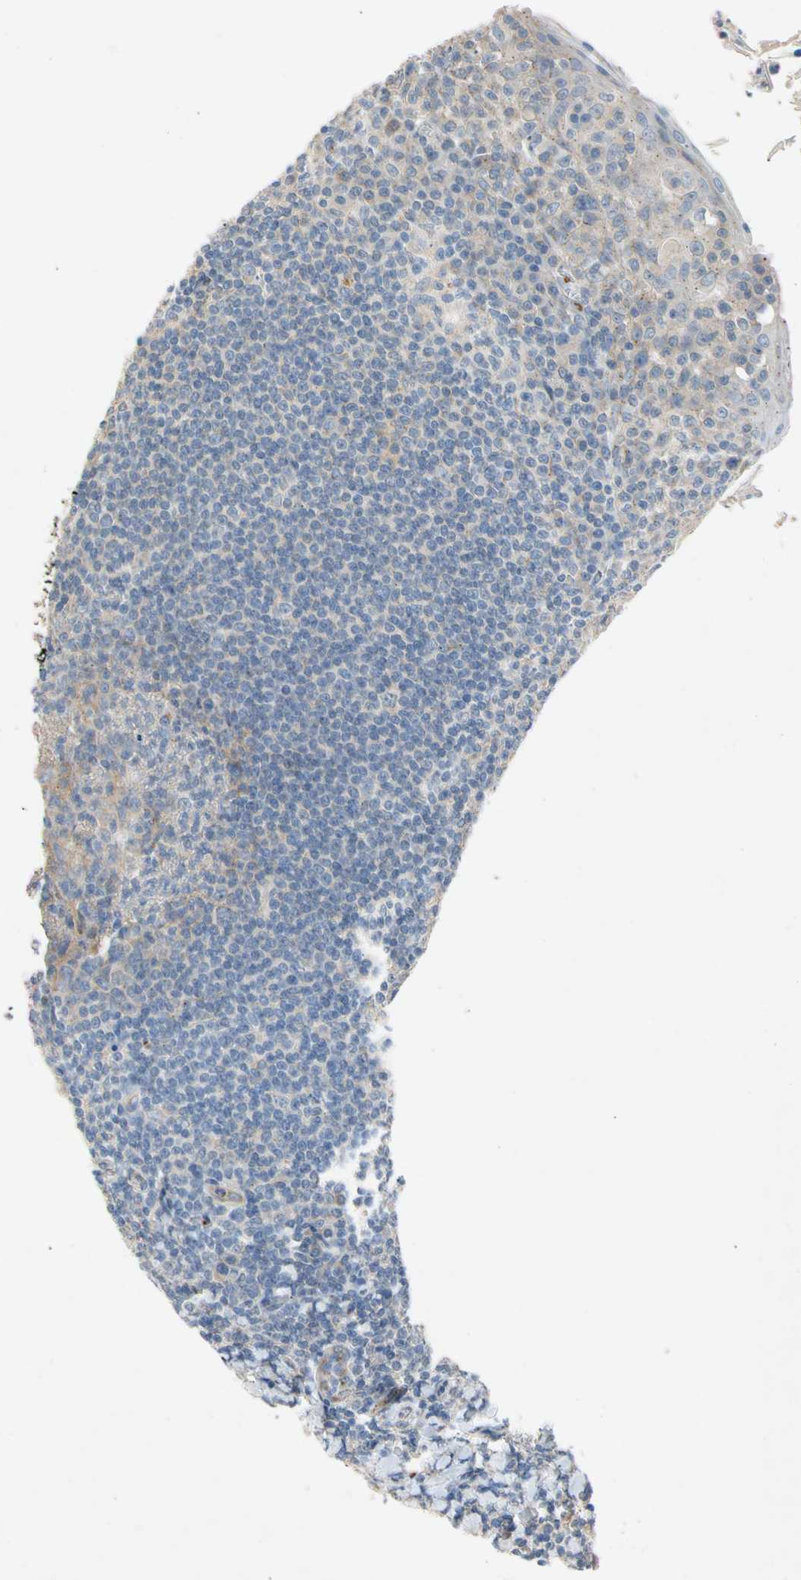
{"staining": {"intensity": "weak", "quantity": ">75%", "location": "cytoplasmic/membranous"}, "tissue": "tonsil", "cell_type": "Germinal center cells", "image_type": "normal", "snomed": [{"axis": "morphology", "description": "Normal tissue, NOS"}, {"axis": "topography", "description": "Tonsil"}], "caption": "A histopathology image of tonsil stained for a protein displays weak cytoplasmic/membranous brown staining in germinal center cells. (DAB IHC with brightfield microscopy, high magnification).", "gene": "GASK1B", "patient": {"sex": "male", "age": 31}}